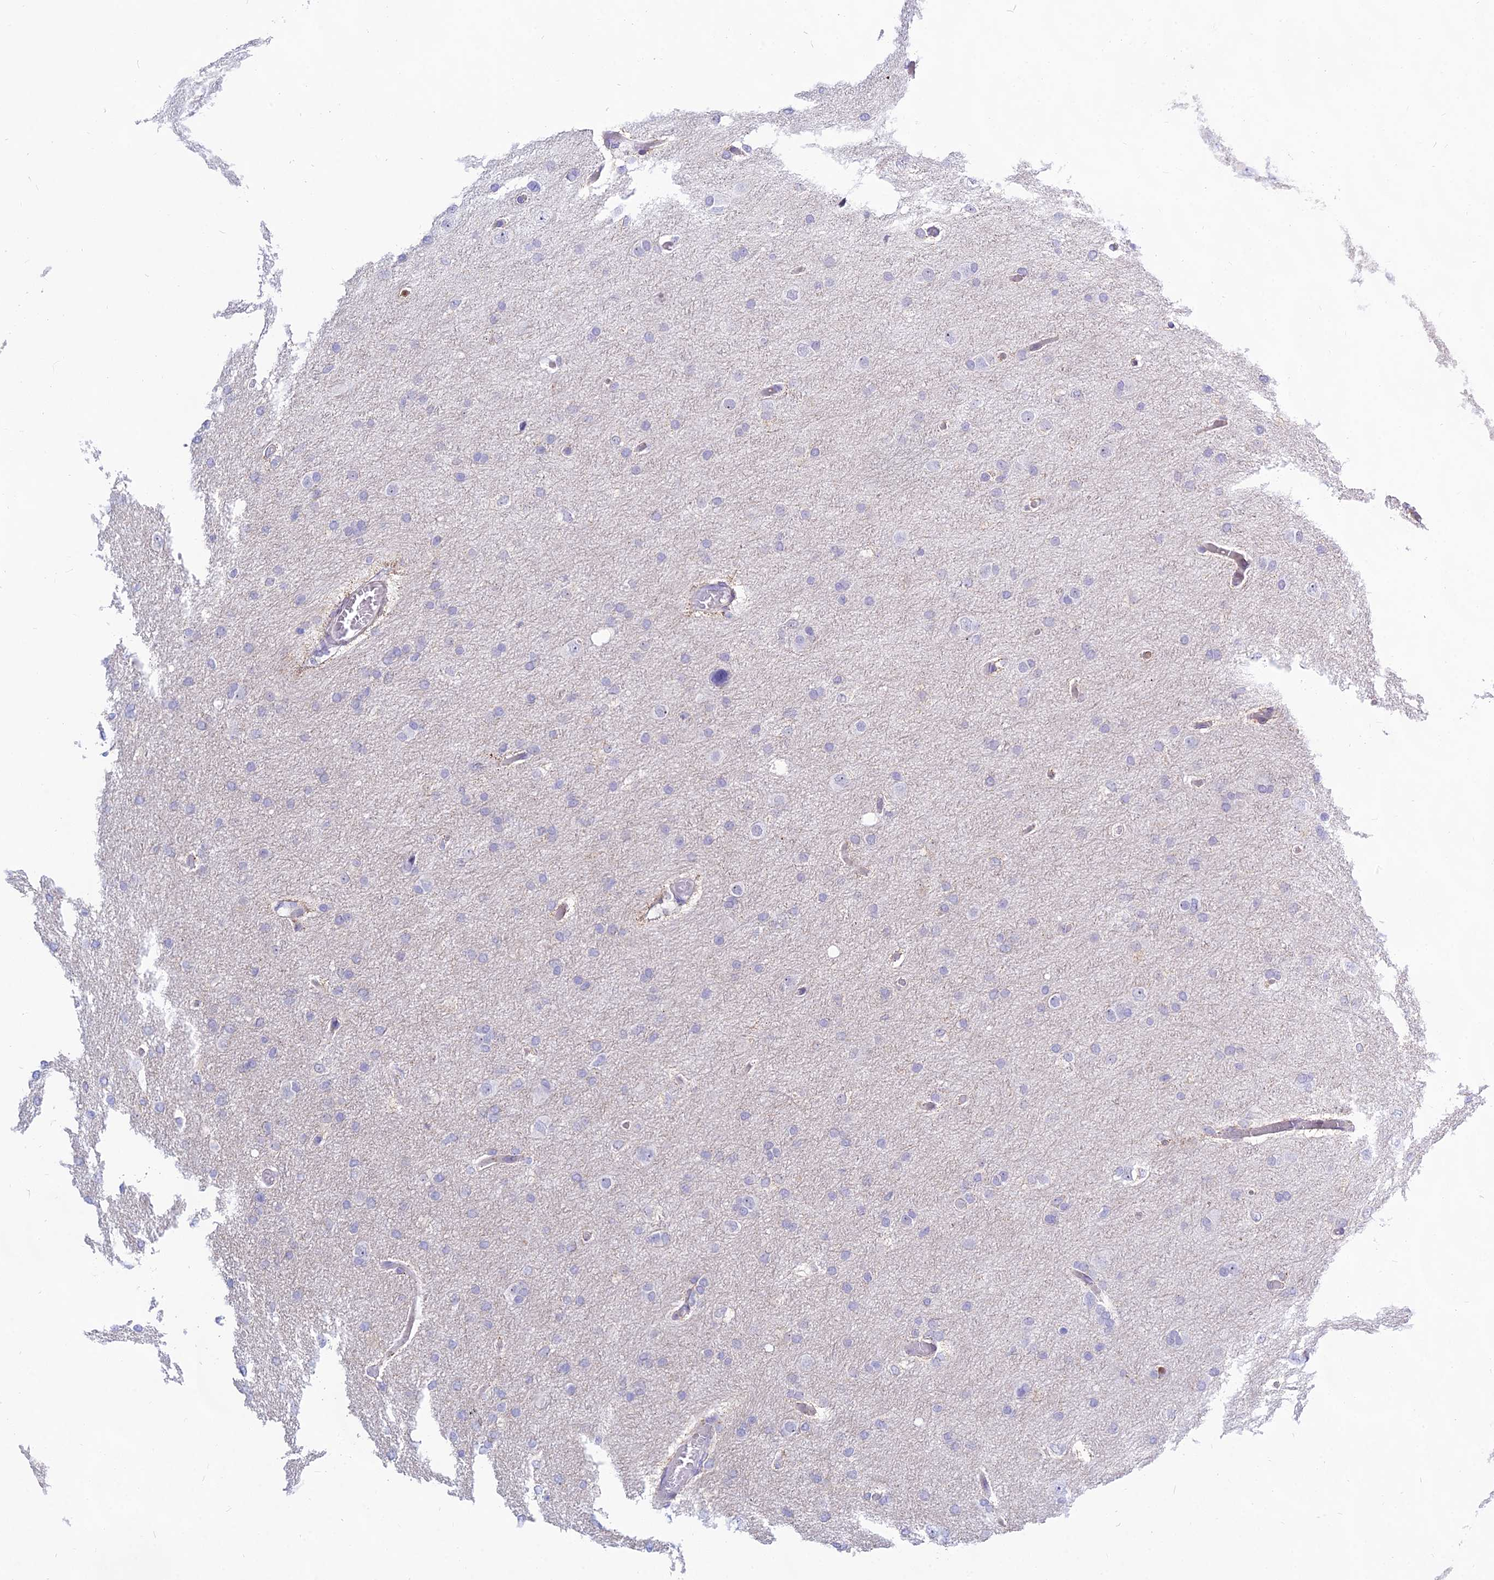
{"staining": {"intensity": "negative", "quantity": "none", "location": "none"}, "tissue": "glioma", "cell_type": "Tumor cells", "image_type": "cancer", "snomed": [{"axis": "morphology", "description": "Glioma, malignant, High grade"}, {"axis": "topography", "description": "Cerebral cortex"}], "caption": "DAB immunohistochemical staining of human glioma displays no significant positivity in tumor cells.", "gene": "KRR1", "patient": {"sex": "female", "age": 36}}